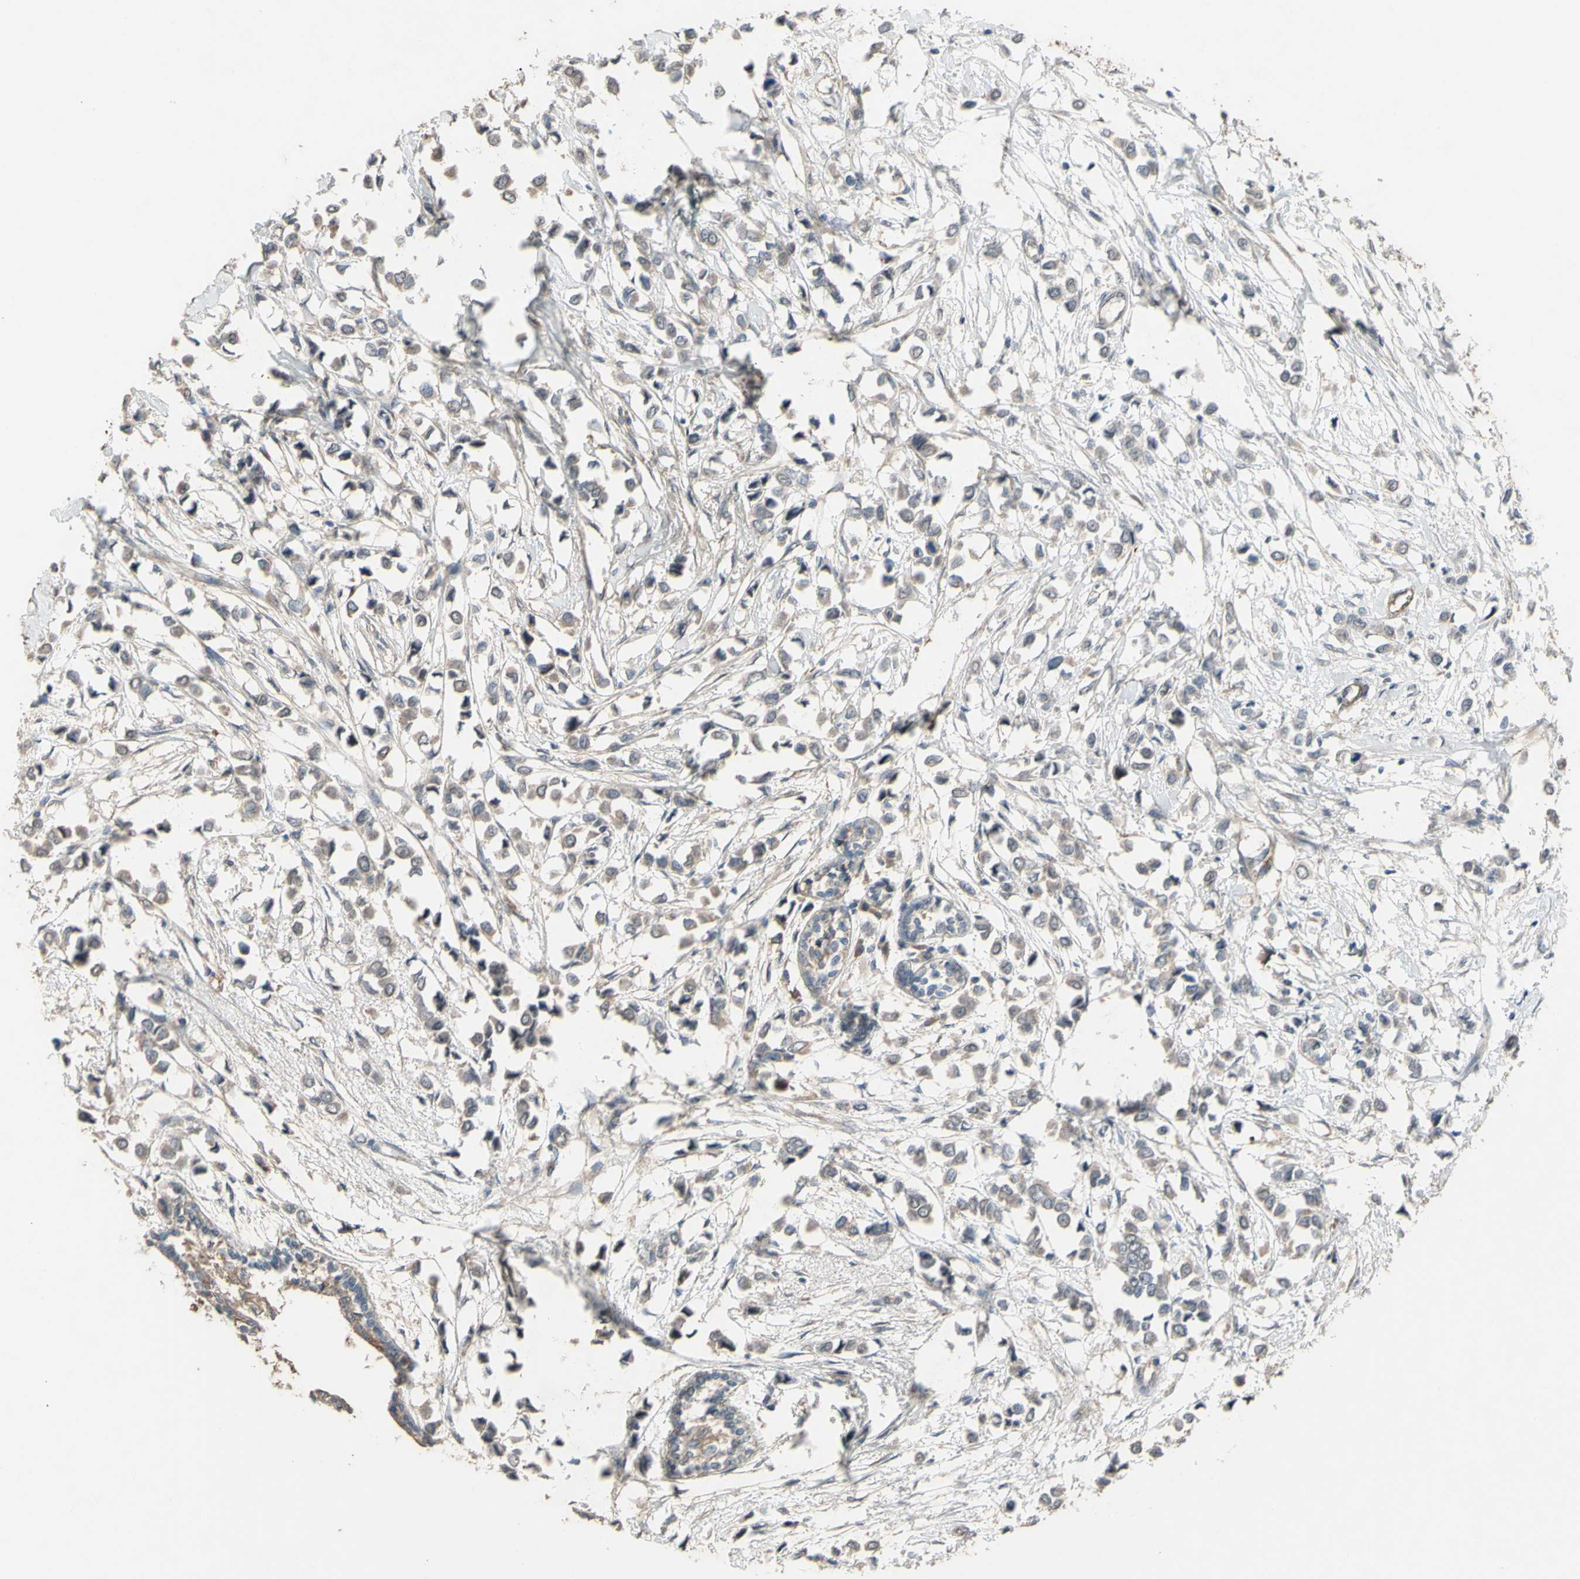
{"staining": {"intensity": "weak", "quantity": ">75%", "location": "cytoplasmic/membranous"}, "tissue": "breast cancer", "cell_type": "Tumor cells", "image_type": "cancer", "snomed": [{"axis": "morphology", "description": "Lobular carcinoma"}, {"axis": "topography", "description": "Breast"}], "caption": "Lobular carcinoma (breast) stained for a protein shows weak cytoplasmic/membranous positivity in tumor cells.", "gene": "SHROOM4", "patient": {"sex": "female", "age": 51}}